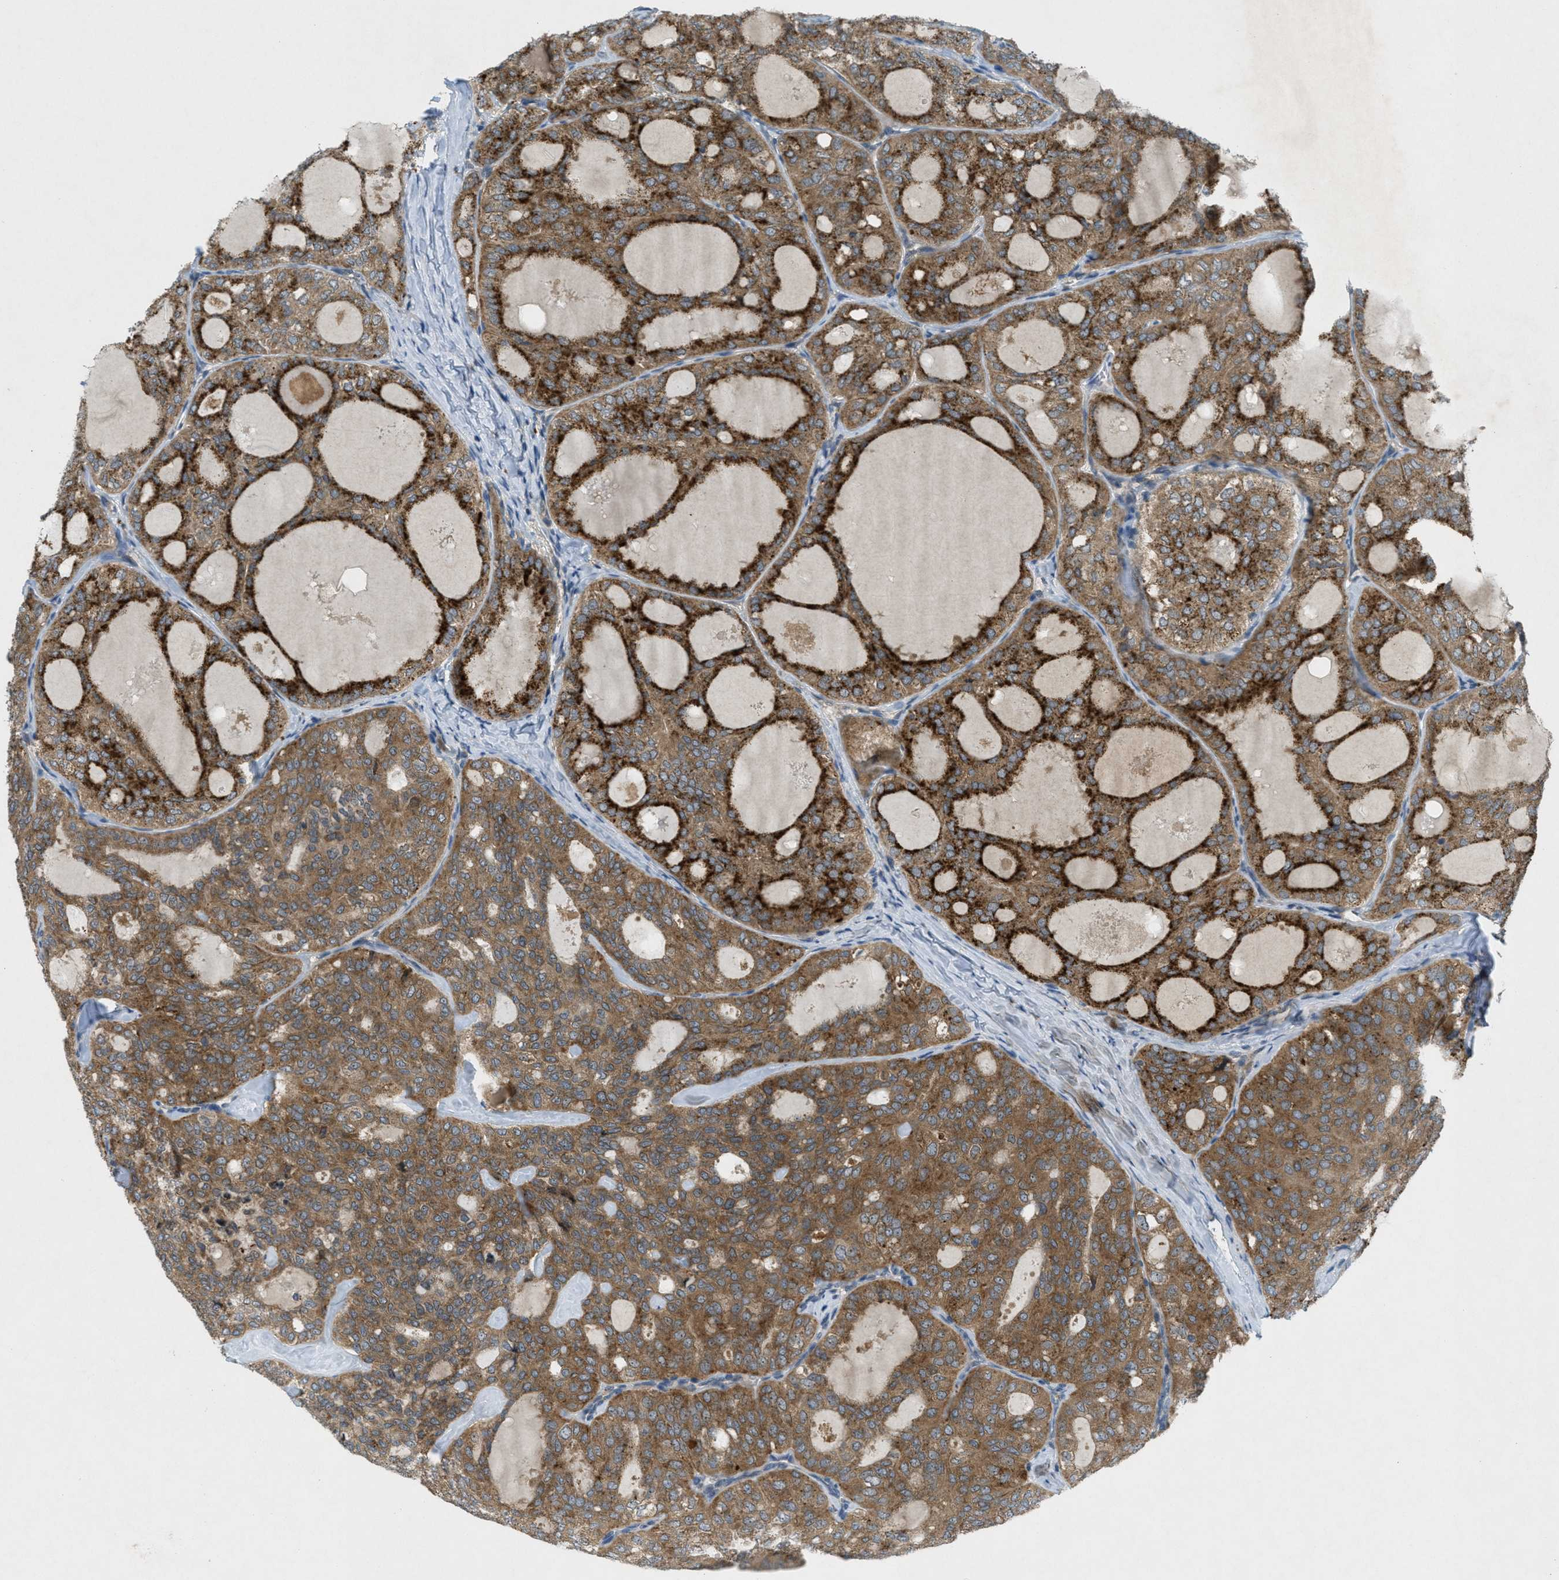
{"staining": {"intensity": "strong", "quantity": ">75%", "location": "cytoplasmic/membranous"}, "tissue": "thyroid cancer", "cell_type": "Tumor cells", "image_type": "cancer", "snomed": [{"axis": "morphology", "description": "Follicular adenoma carcinoma, NOS"}, {"axis": "topography", "description": "Thyroid gland"}], "caption": "A high-resolution photomicrograph shows immunohistochemistry (IHC) staining of thyroid cancer (follicular adenoma carcinoma), which displays strong cytoplasmic/membranous staining in approximately >75% of tumor cells.", "gene": "SIGMAR1", "patient": {"sex": "male", "age": 75}}